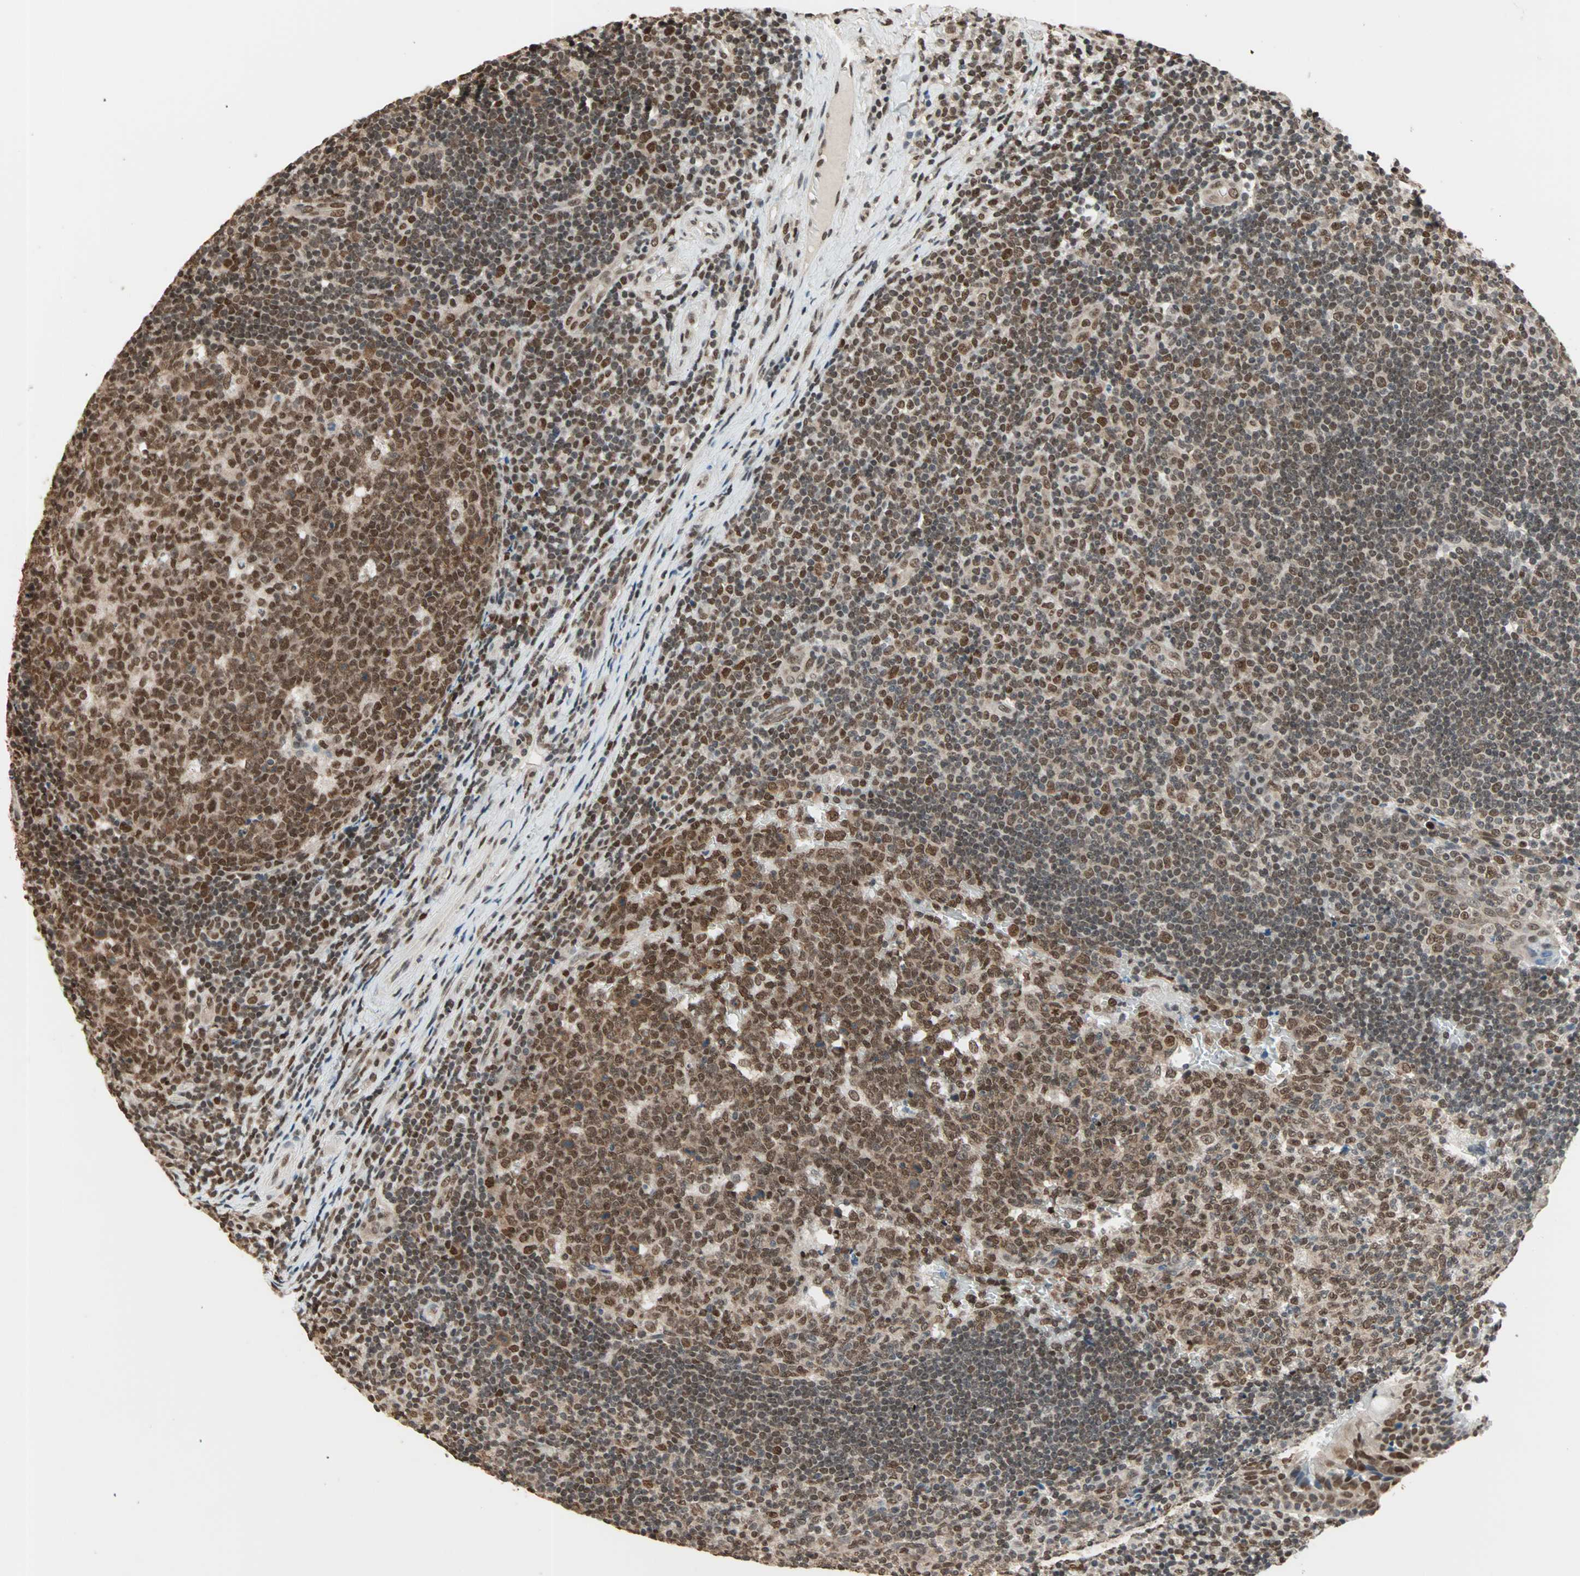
{"staining": {"intensity": "strong", "quantity": ">75%", "location": "nuclear"}, "tissue": "tonsil", "cell_type": "Germinal center cells", "image_type": "normal", "snomed": [{"axis": "morphology", "description": "Normal tissue, NOS"}, {"axis": "topography", "description": "Tonsil"}], "caption": "IHC of benign human tonsil displays high levels of strong nuclear expression in about >75% of germinal center cells. (DAB (3,3'-diaminobenzidine) = brown stain, brightfield microscopy at high magnification).", "gene": "DAZAP1", "patient": {"sex": "female", "age": 40}}